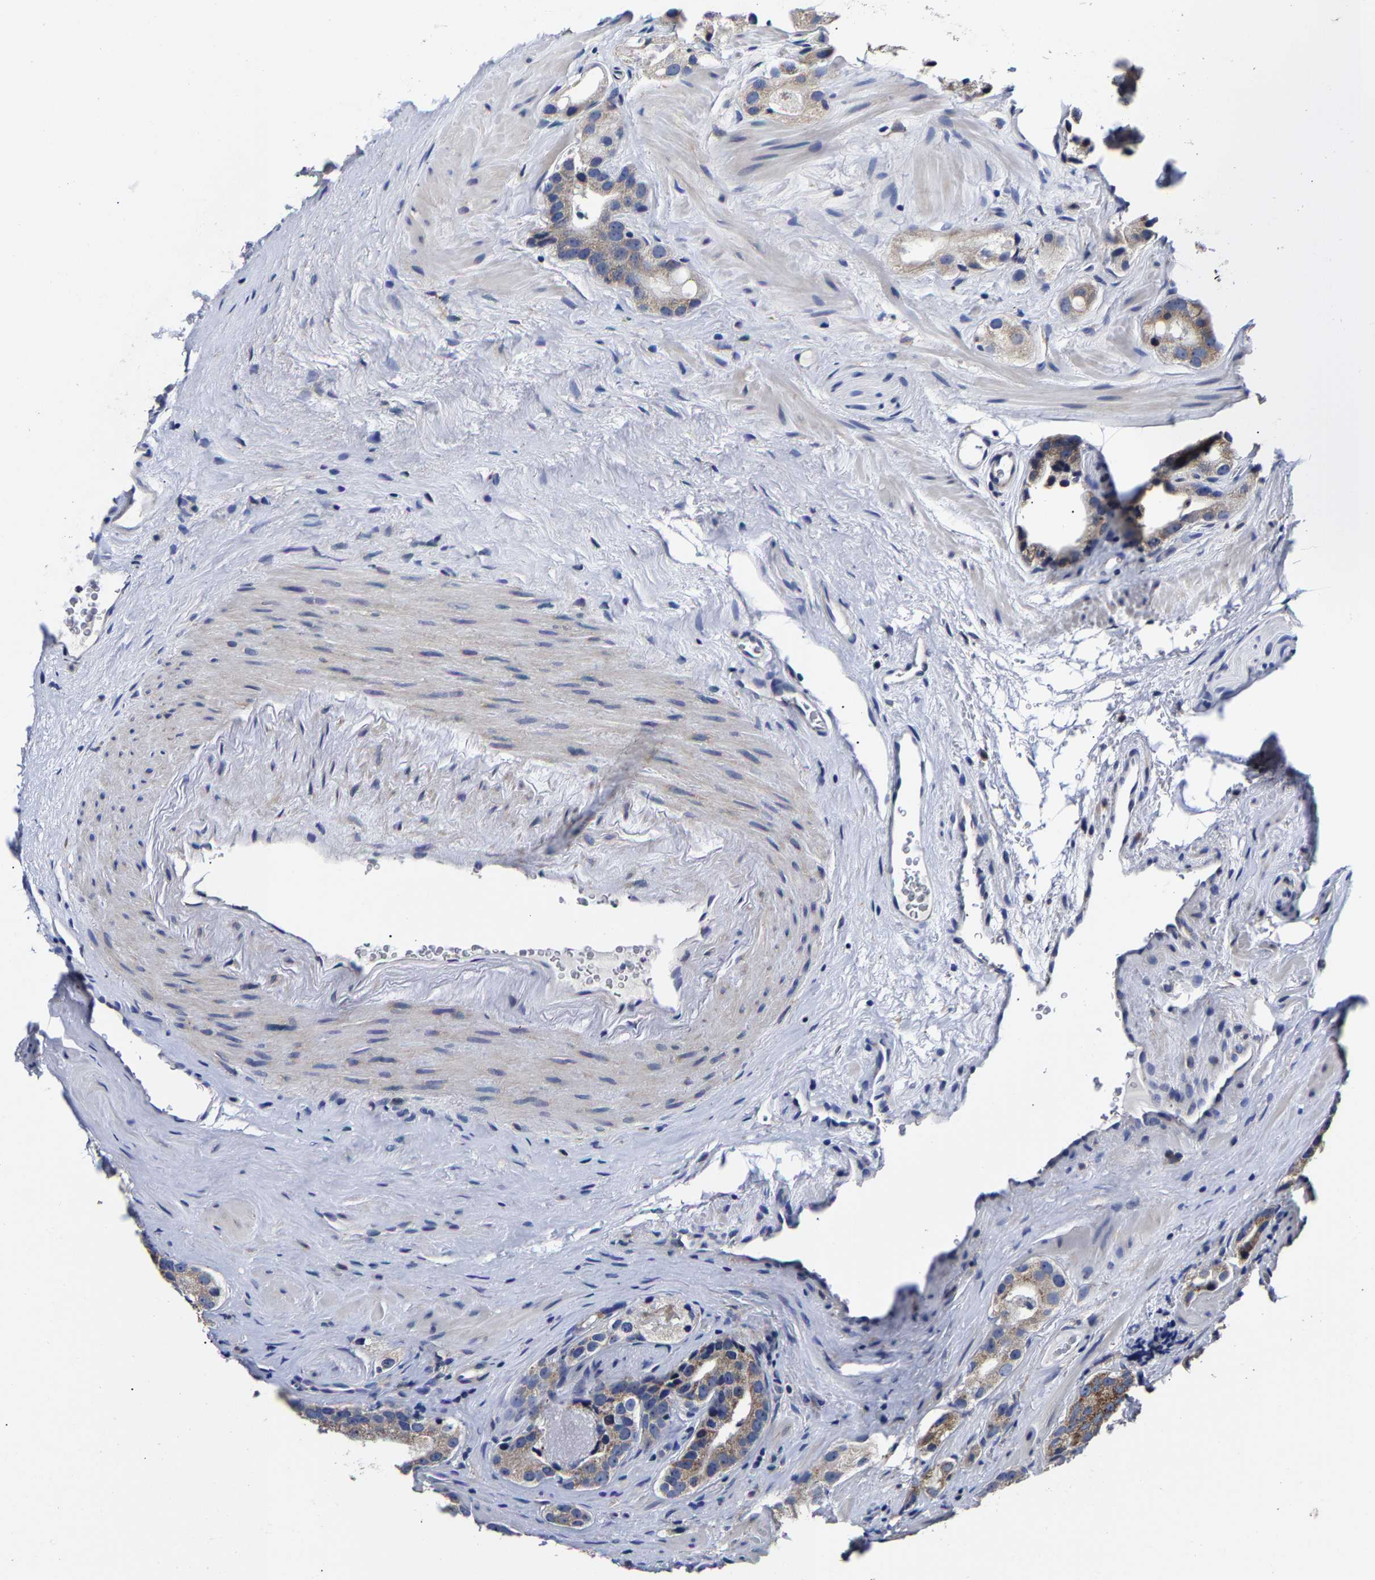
{"staining": {"intensity": "moderate", "quantity": ">75%", "location": "cytoplasmic/membranous"}, "tissue": "prostate cancer", "cell_type": "Tumor cells", "image_type": "cancer", "snomed": [{"axis": "morphology", "description": "Adenocarcinoma, High grade"}, {"axis": "topography", "description": "Prostate"}], "caption": "Tumor cells demonstrate moderate cytoplasmic/membranous staining in about >75% of cells in prostate high-grade adenocarcinoma.", "gene": "AASS", "patient": {"sex": "male", "age": 63}}